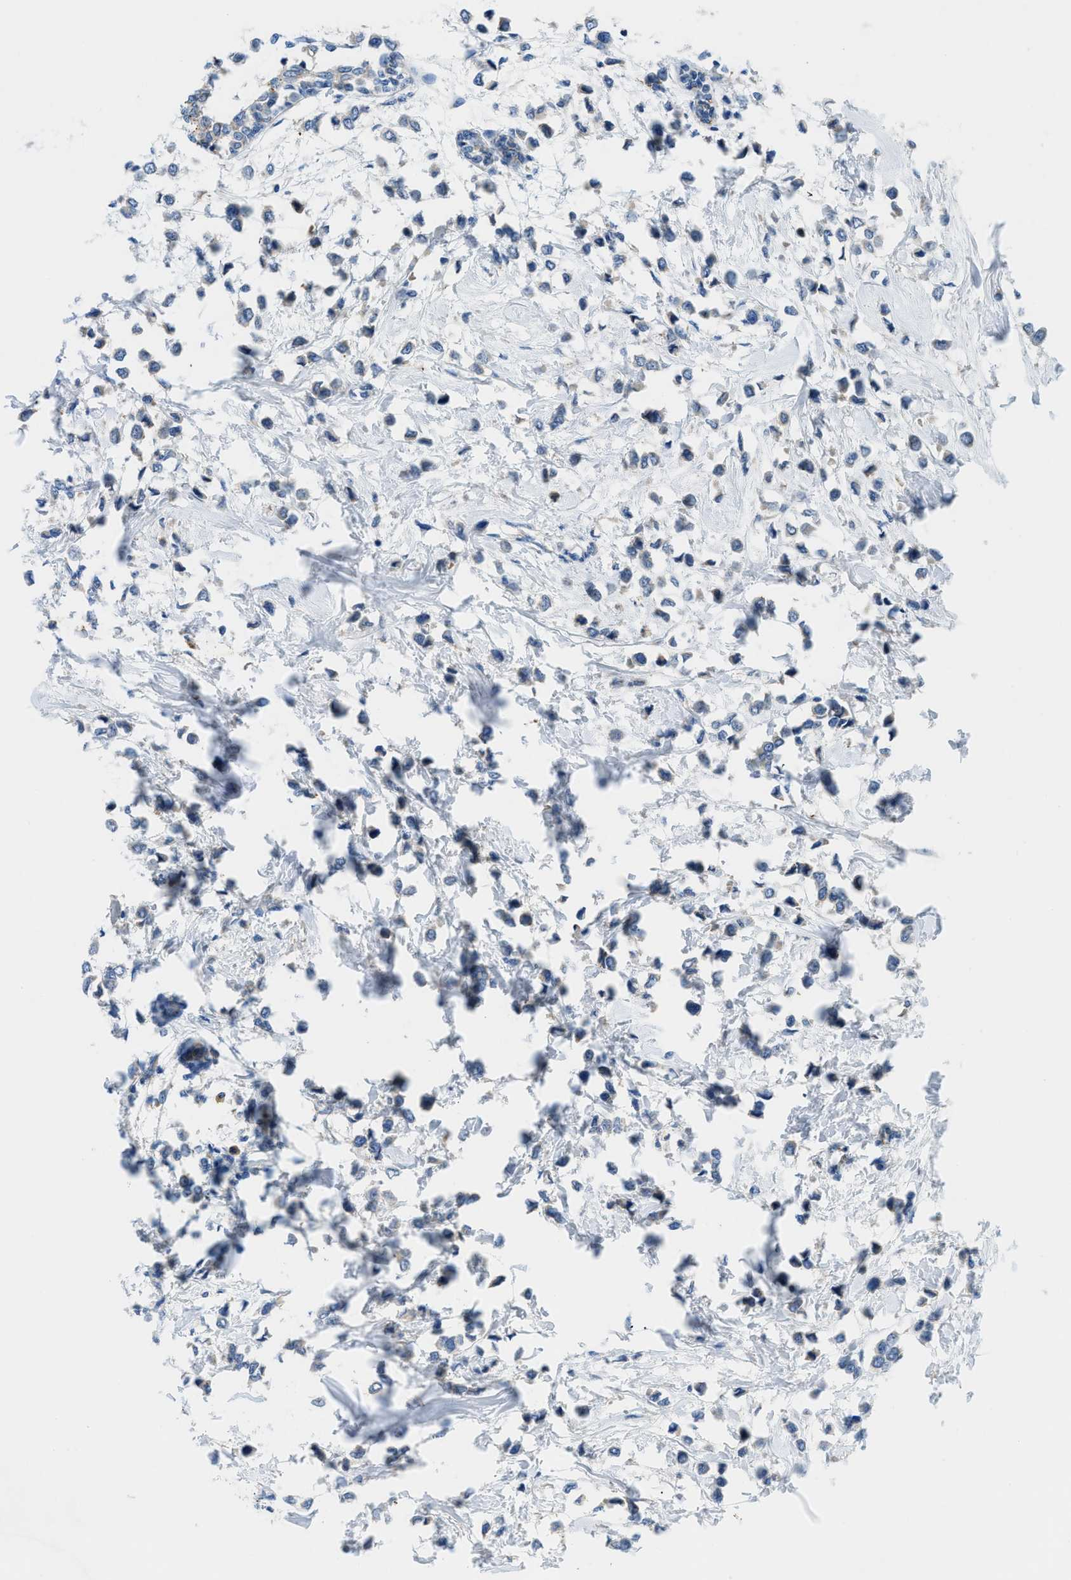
{"staining": {"intensity": "negative", "quantity": "none", "location": "none"}, "tissue": "breast cancer", "cell_type": "Tumor cells", "image_type": "cancer", "snomed": [{"axis": "morphology", "description": "Lobular carcinoma"}, {"axis": "topography", "description": "Breast"}], "caption": "IHC micrograph of neoplastic tissue: breast lobular carcinoma stained with DAB (3,3'-diaminobenzidine) displays no significant protein staining in tumor cells. (DAB (3,3'-diaminobenzidine) immunohistochemistry visualized using brightfield microscopy, high magnification).", "gene": "ZNF831", "patient": {"sex": "female", "age": 51}}